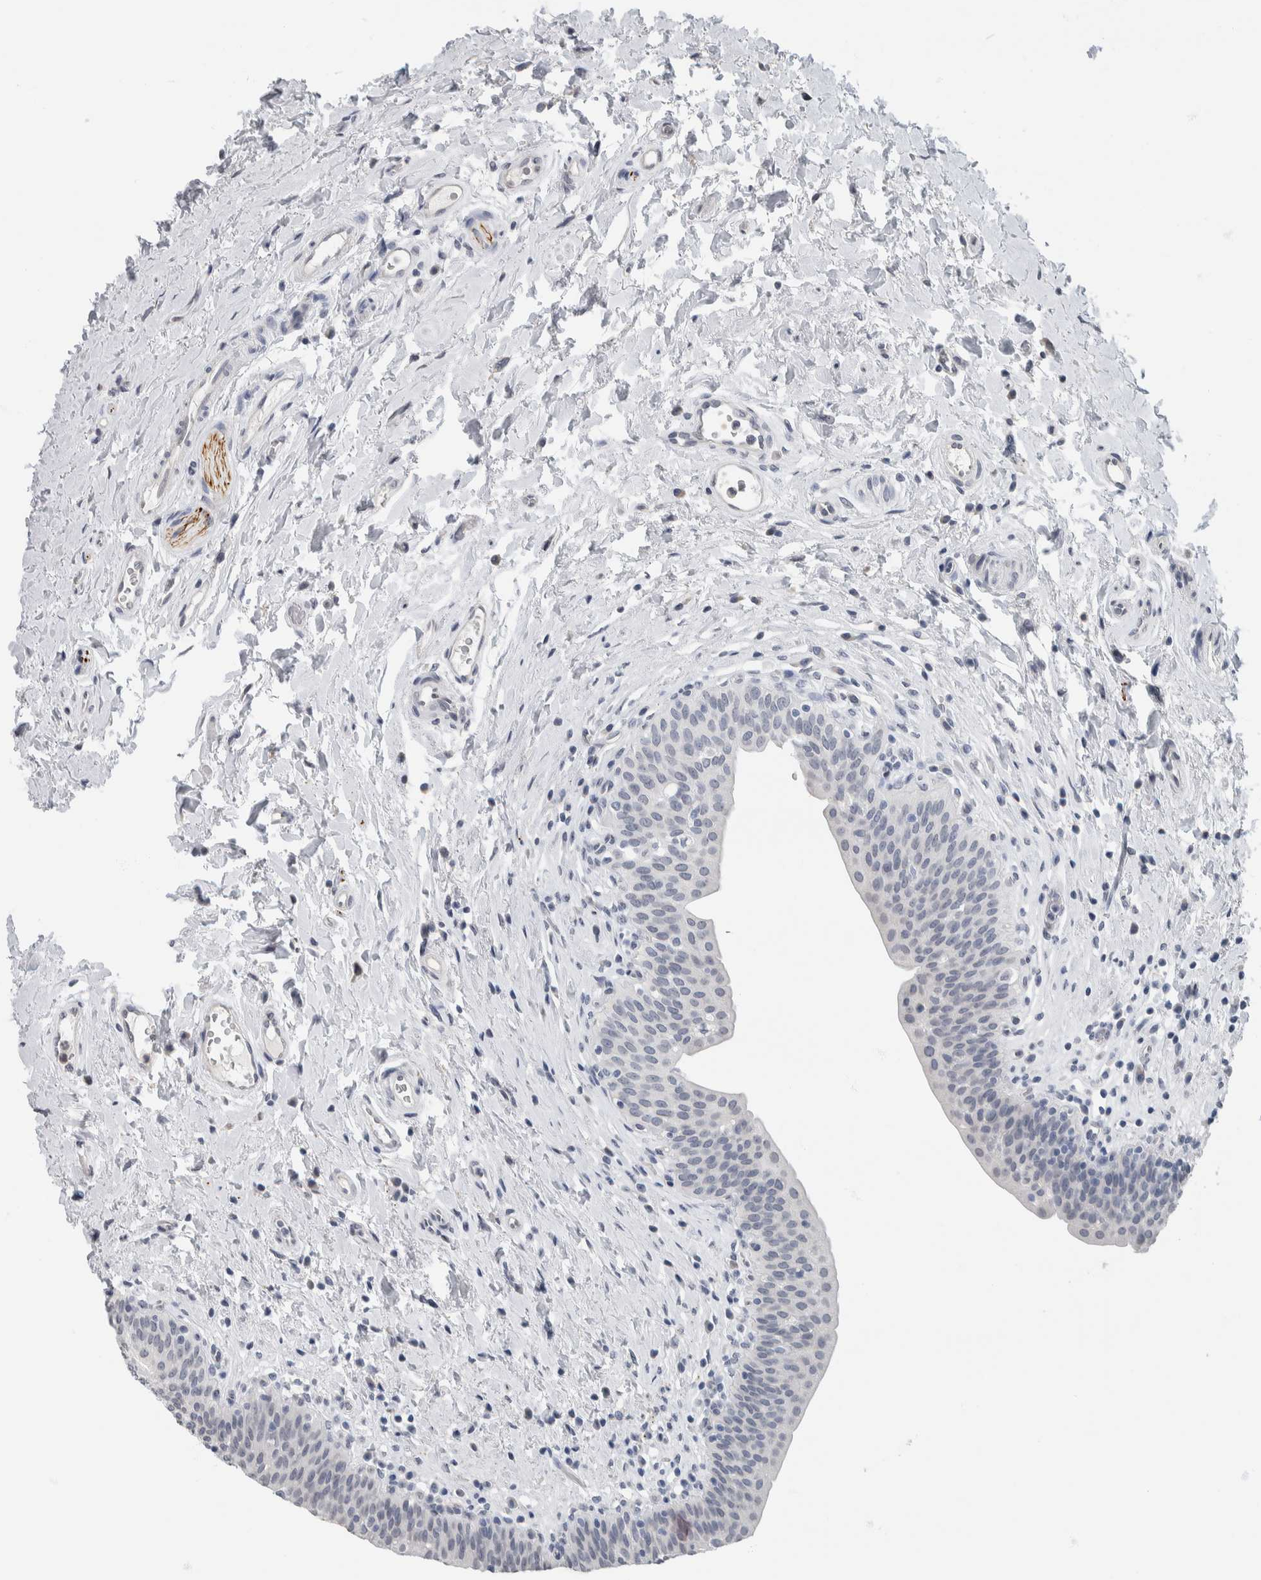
{"staining": {"intensity": "negative", "quantity": "none", "location": "none"}, "tissue": "urinary bladder", "cell_type": "Urothelial cells", "image_type": "normal", "snomed": [{"axis": "morphology", "description": "Normal tissue, NOS"}, {"axis": "topography", "description": "Urinary bladder"}], "caption": "Protein analysis of normal urinary bladder demonstrates no significant positivity in urothelial cells. The staining is performed using DAB (3,3'-diaminobenzidine) brown chromogen with nuclei counter-stained in using hematoxylin.", "gene": "NEFM", "patient": {"sex": "male", "age": 83}}